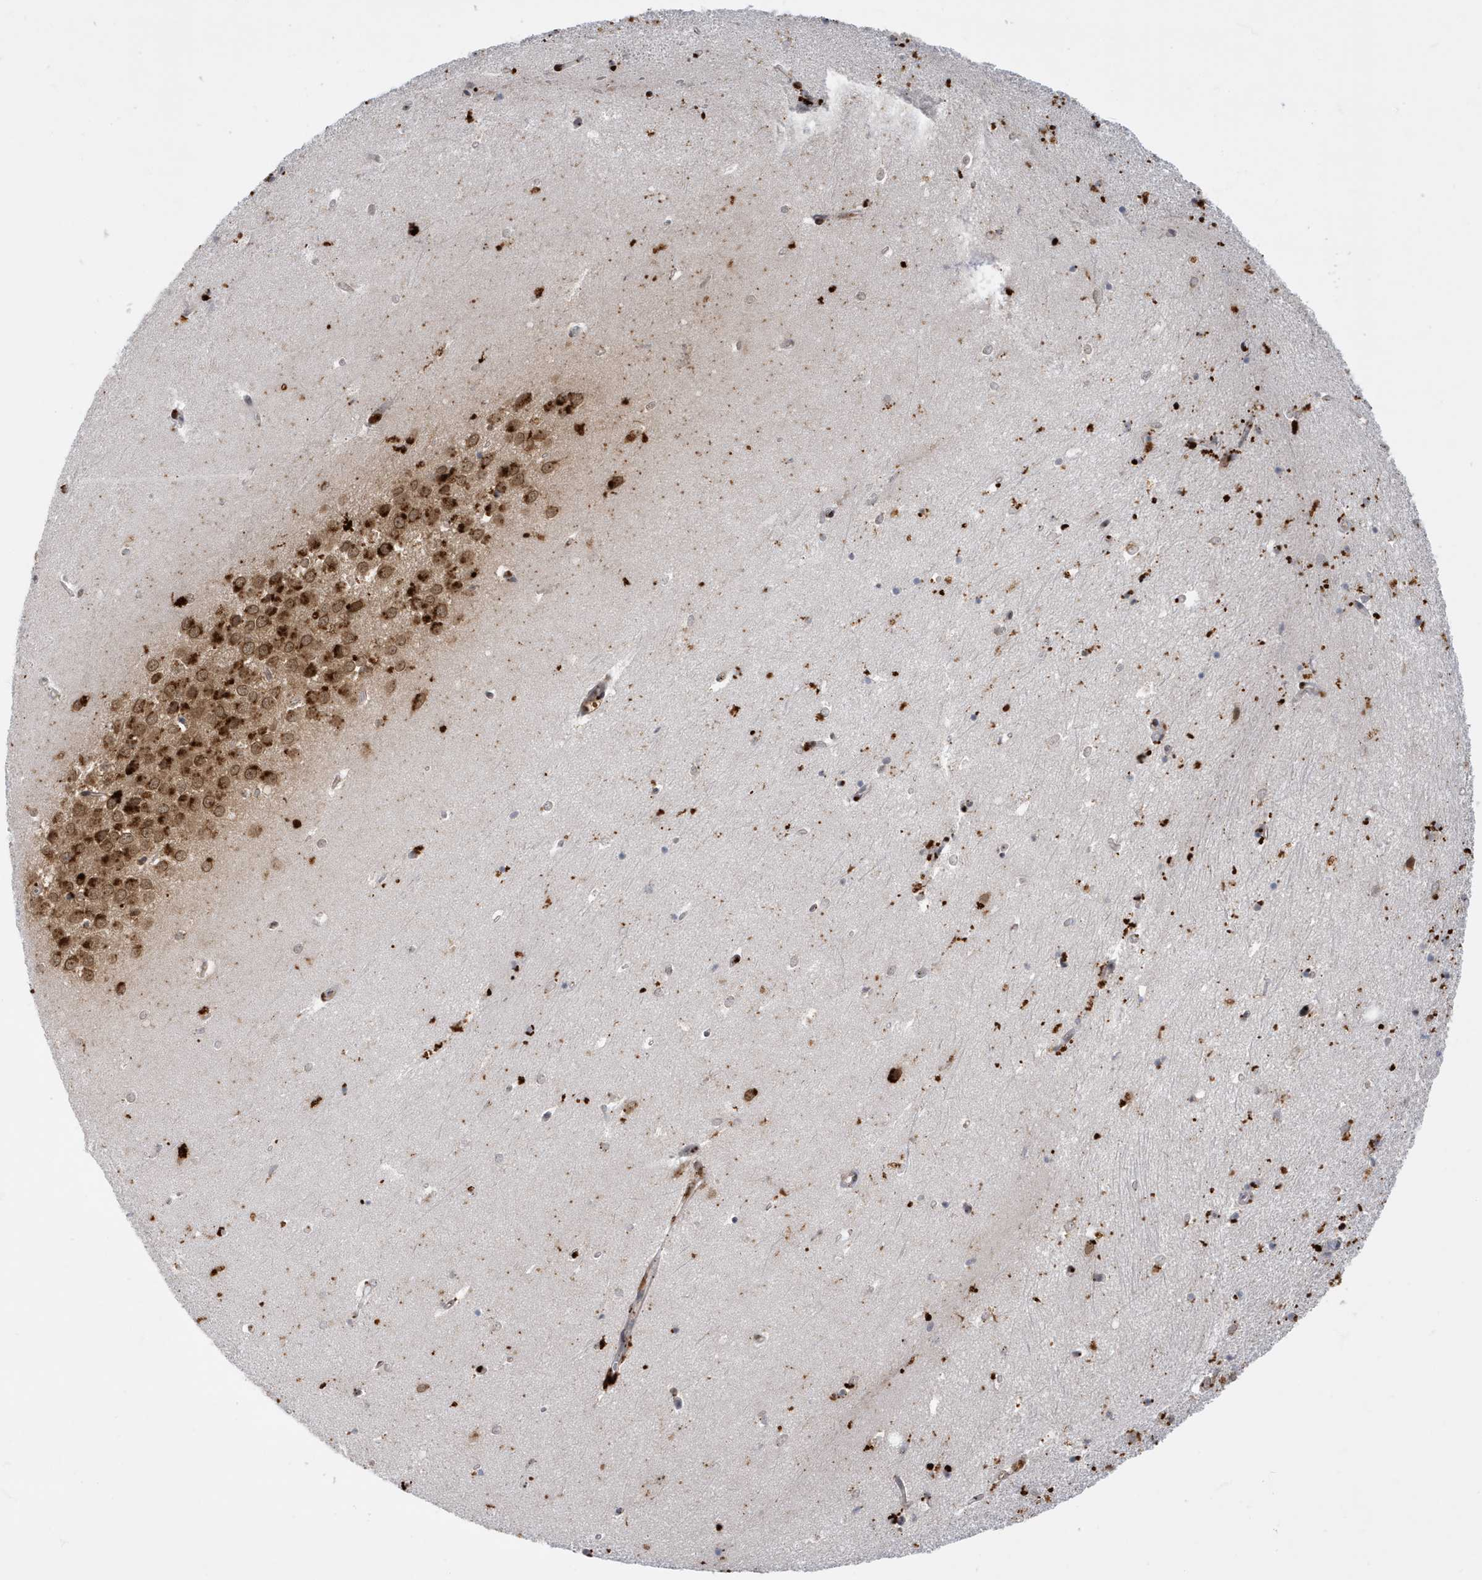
{"staining": {"intensity": "moderate", "quantity": "<25%", "location": "cytoplasmic/membranous"}, "tissue": "hippocampus", "cell_type": "Glial cells", "image_type": "normal", "snomed": [{"axis": "morphology", "description": "Normal tissue, NOS"}, {"axis": "topography", "description": "Hippocampus"}], "caption": "Moderate cytoplasmic/membranous expression for a protein is seen in about <25% of glial cells of benign hippocampus using immunohistochemistry (IHC).", "gene": "ZNF507", "patient": {"sex": "female", "age": 64}}